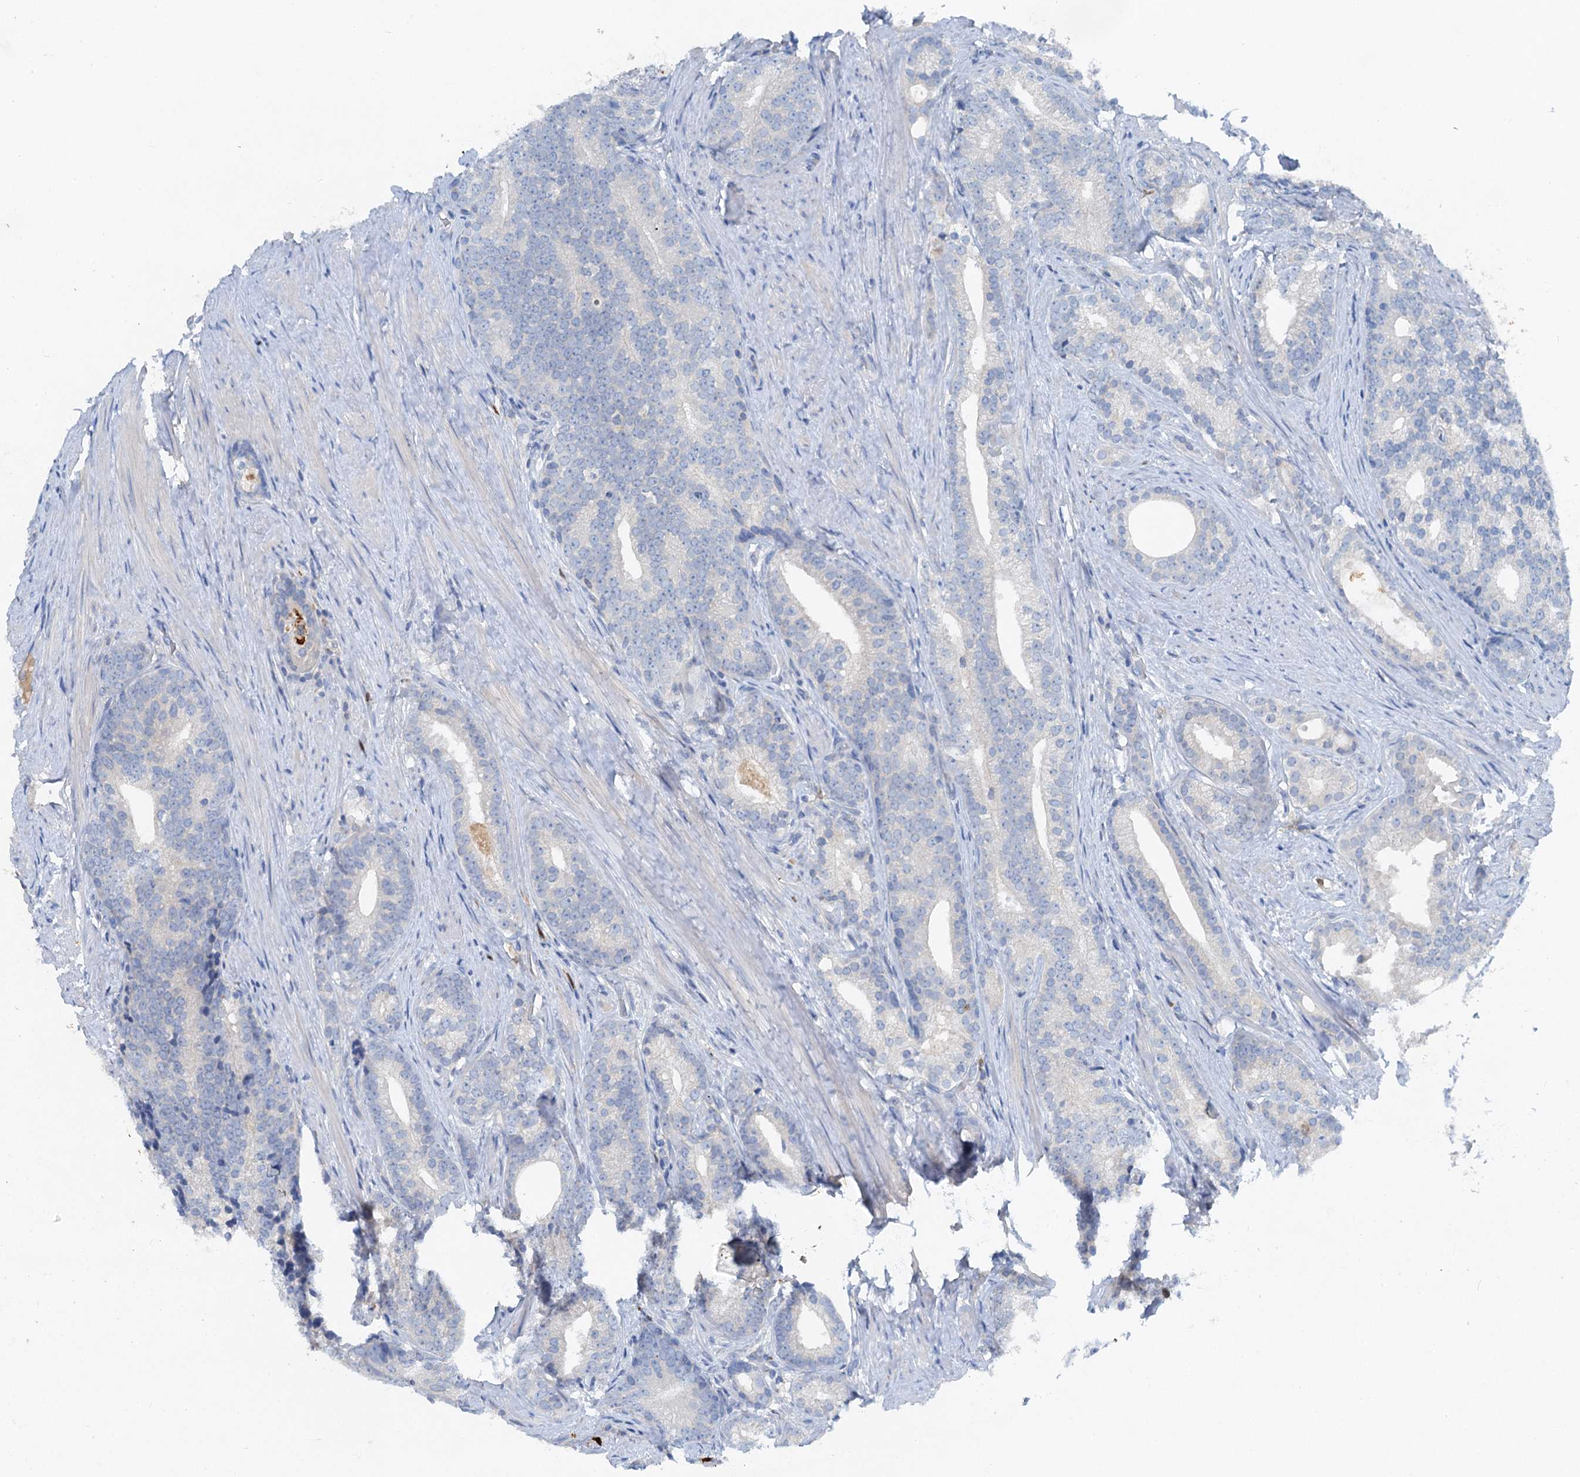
{"staining": {"intensity": "negative", "quantity": "none", "location": "none"}, "tissue": "prostate cancer", "cell_type": "Tumor cells", "image_type": "cancer", "snomed": [{"axis": "morphology", "description": "Adenocarcinoma, Low grade"}, {"axis": "topography", "description": "Prostate"}], "caption": "Immunohistochemistry (IHC) of adenocarcinoma (low-grade) (prostate) exhibits no staining in tumor cells. (Immunohistochemistry, brightfield microscopy, high magnification).", "gene": "OTOA", "patient": {"sex": "male", "age": 71}}